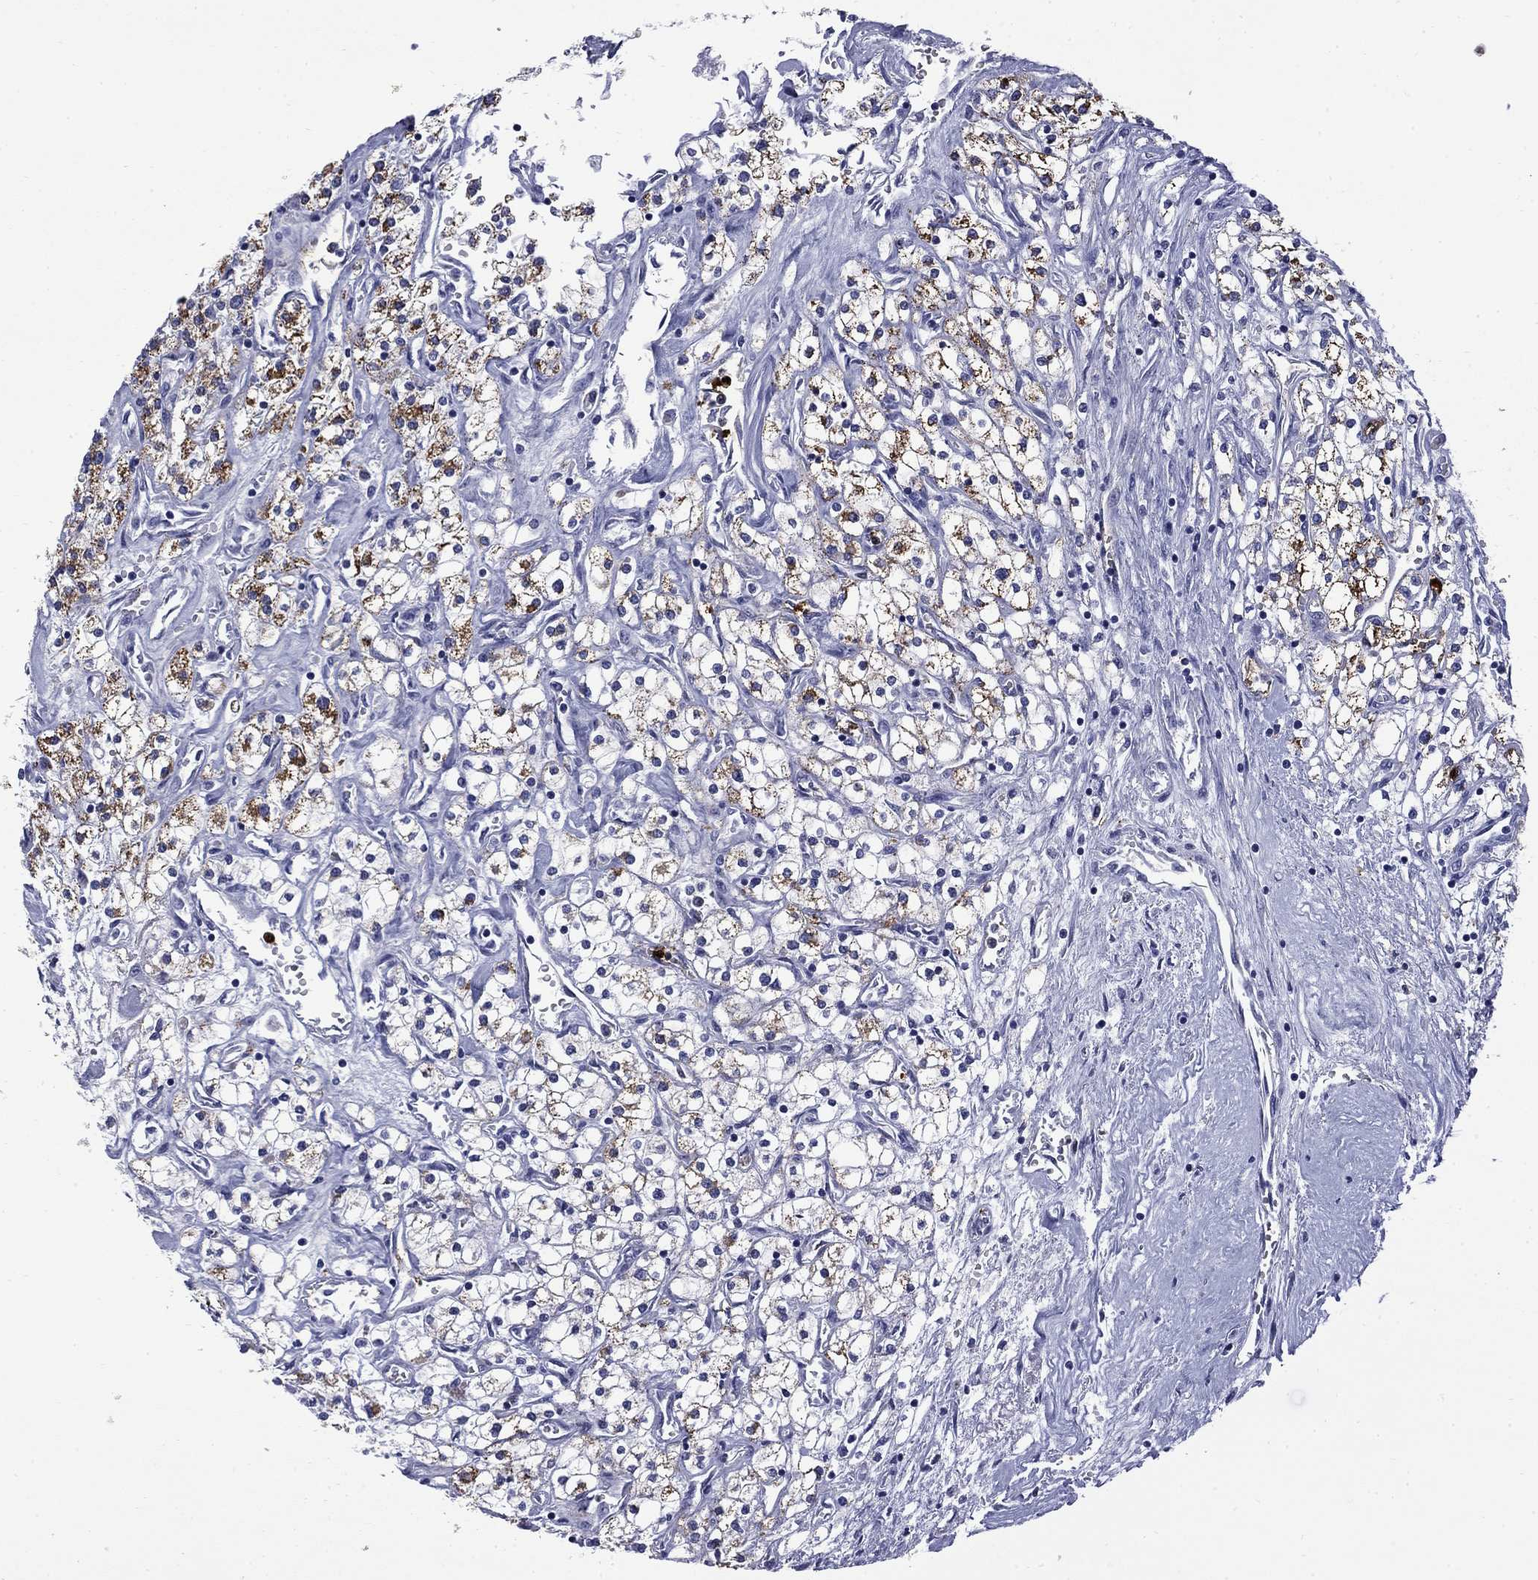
{"staining": {"intensity": "moderate", "quantity": "<25%", "location": "cytoplasmic/membranous"}, "tissue": "renal cancer", "cell_type": "Tumor cells", "image_type": "cancer", "snomed": [{"axis": "morphology", "description": "Adenocarcinoma, NOS"}, {"axis": "topography", "description": "Kidney"}], "caption": "Tumor cells reveal low levels of moderate cytoplasmic/membranous positivity in about <25% of cells in renal cancer. (brown staining indicates protein expression, while blue staining denotes nuclei).", "gene": "TRIM29", "patient": {"sex": "male", "age": 80}}